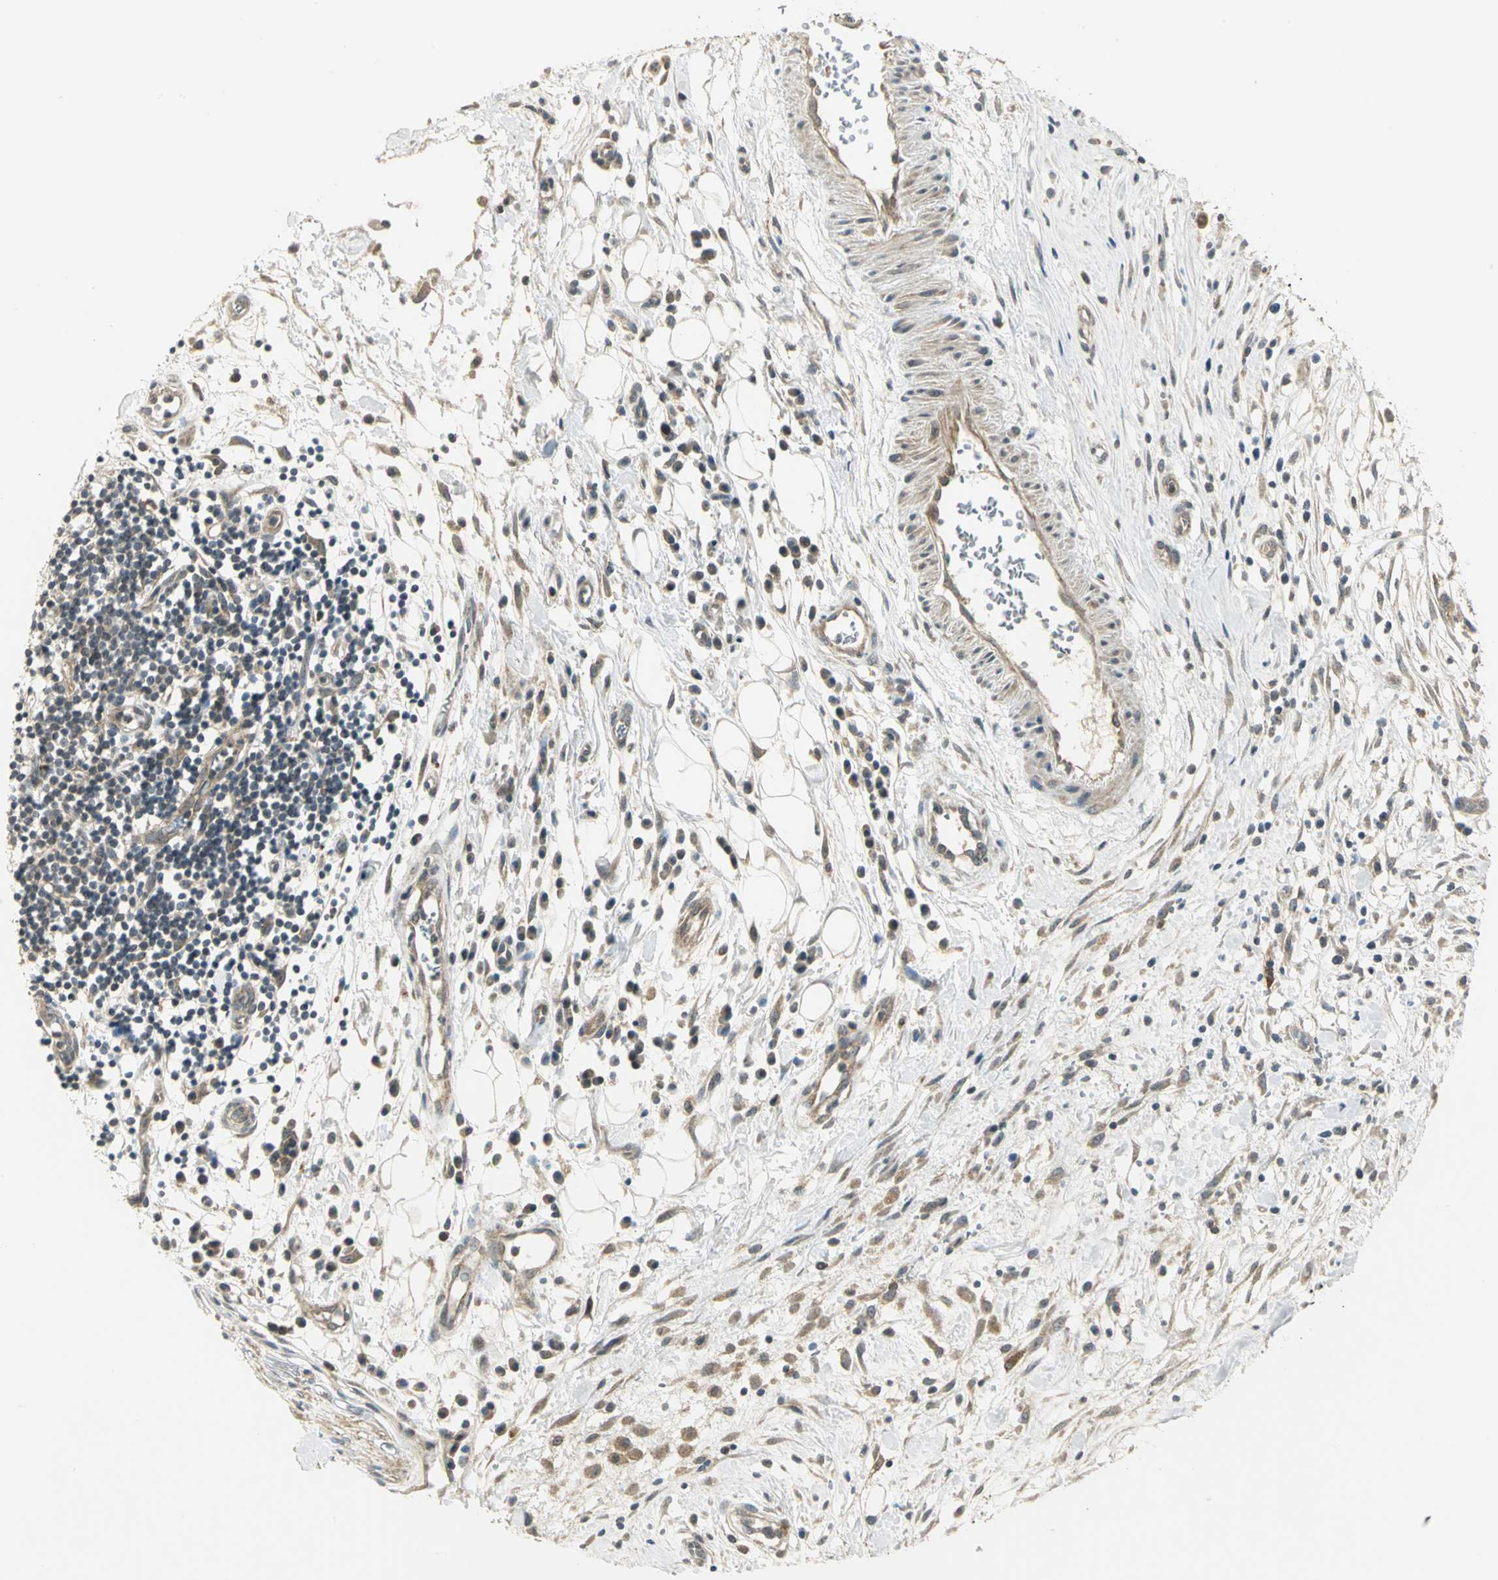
{"staining": {"intensity": "moderate", "quantity": ">75%", "location": "cytoplasmic/membranous"}, "tissue": "pancreatic cancer", "cell_type": "Tumor cells", "image_type": "cancer", "snomed": [{"axis": "morphology", "description": "Adenocarcinoma, NOS"}, {"axis": "topography", "description": "Pancreas"}], "caption": "Immunohistochemistry staining of pancreatic cancer (adenocarcinoma), which displays medium levels of moderate cytoplasmic/membranous positivity in about >75% of tumor cells indicating moderate cytoplasmic/membranous protein expression. The staining was performed using DAB (brown) for protein detection and nuclei were counterstained in hematoxylin (blue).", "gene": "MAPK8IP3", "patient": {"sex": "female", "age": 60}}